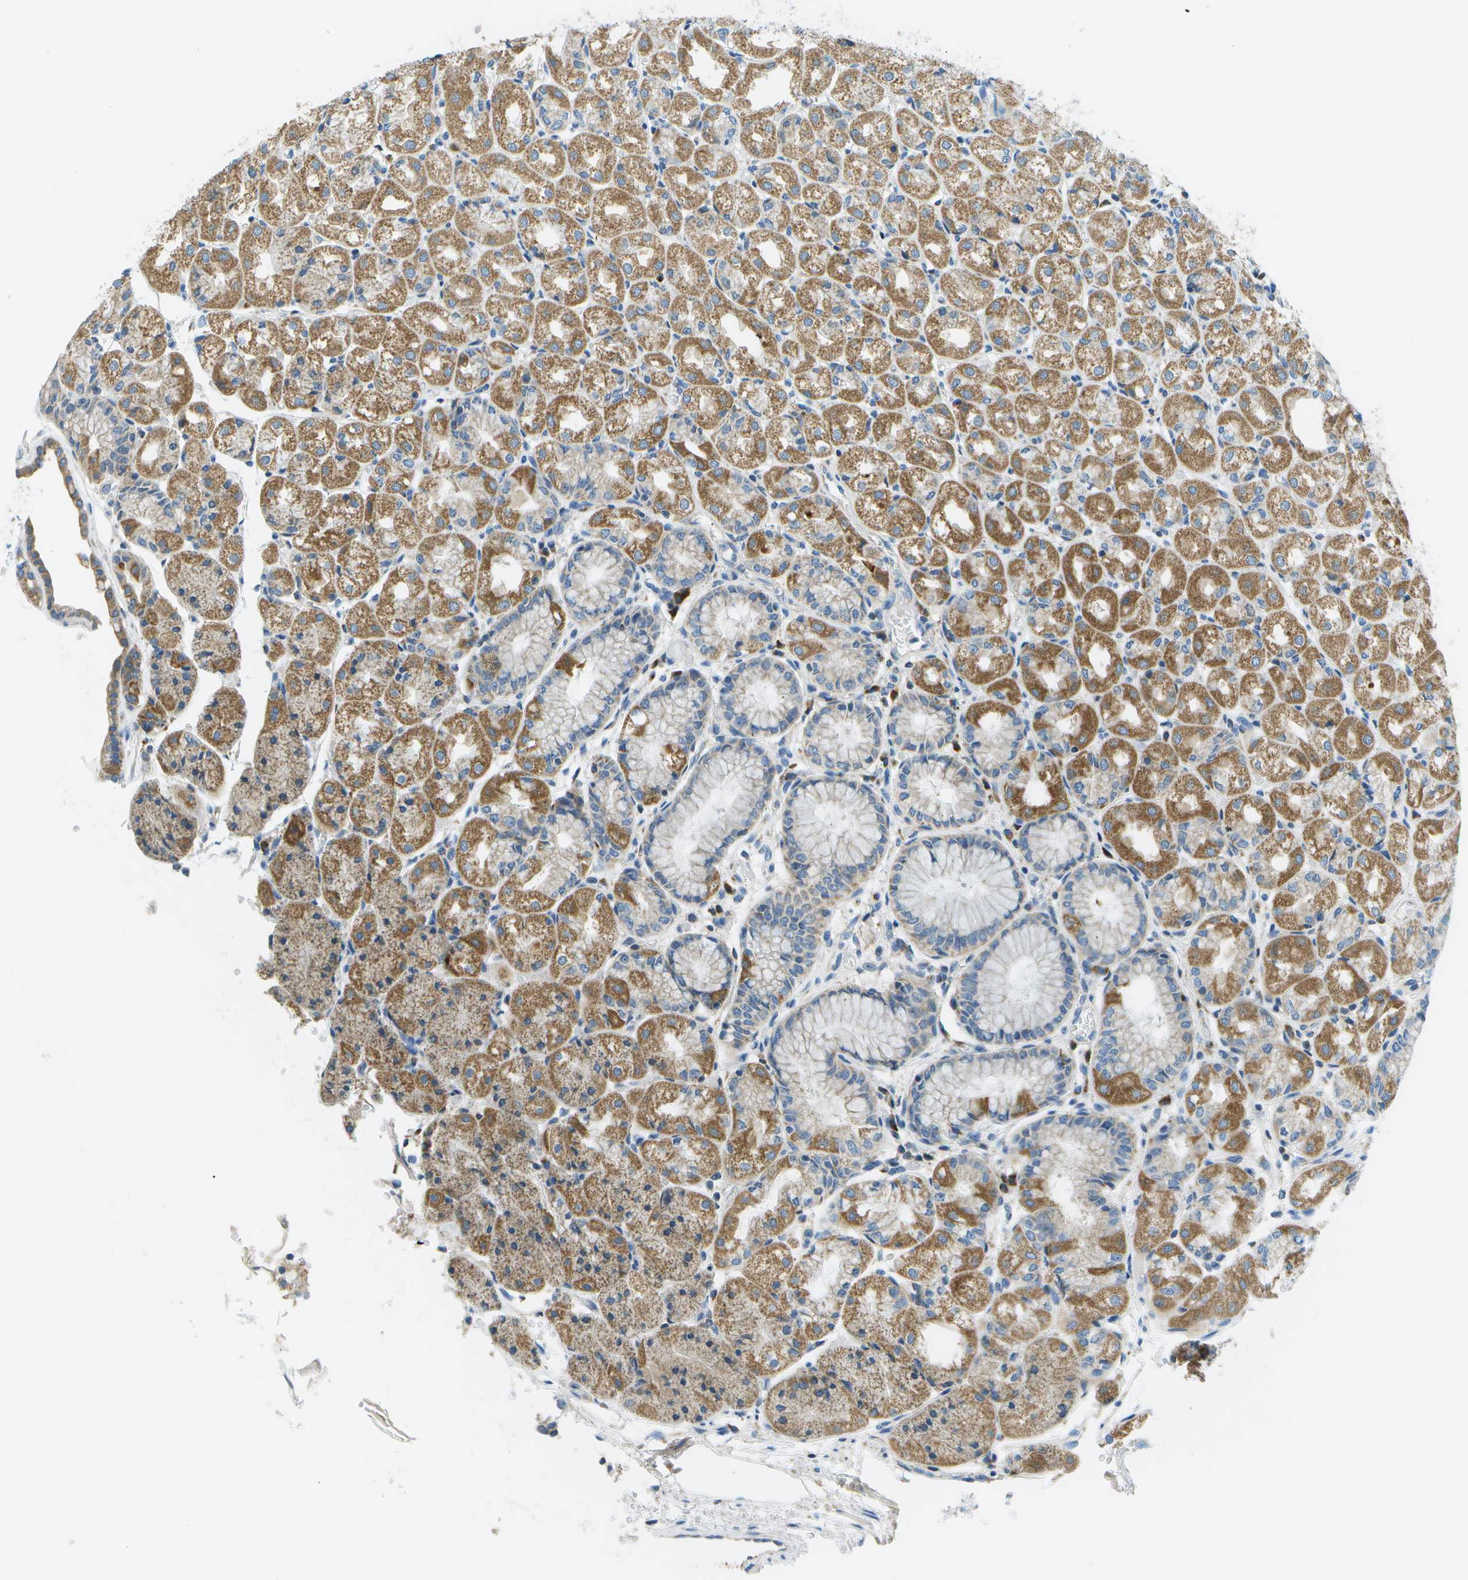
{"staining": {"intensity": "moderate", "quantity": ">75%", "location": "cytoplasmic/membranous"}, "tissue": "stomach", "cell_type": "Glandular cells", "image_type": "normal", "snomed": [{"axis": "morphology", "description": "Normal tissue, NOS"}, {"axis": "topography", "description": "Stomach, upper"}], "caption": "This photomicrograph displays IHC staining of benign human stomach, with medium moderate cytoplasmic/membranous staining in approximately >75% of glandular cells.", "gene": "PTGIS", "patient": {"sex": "male", "age": 72}}